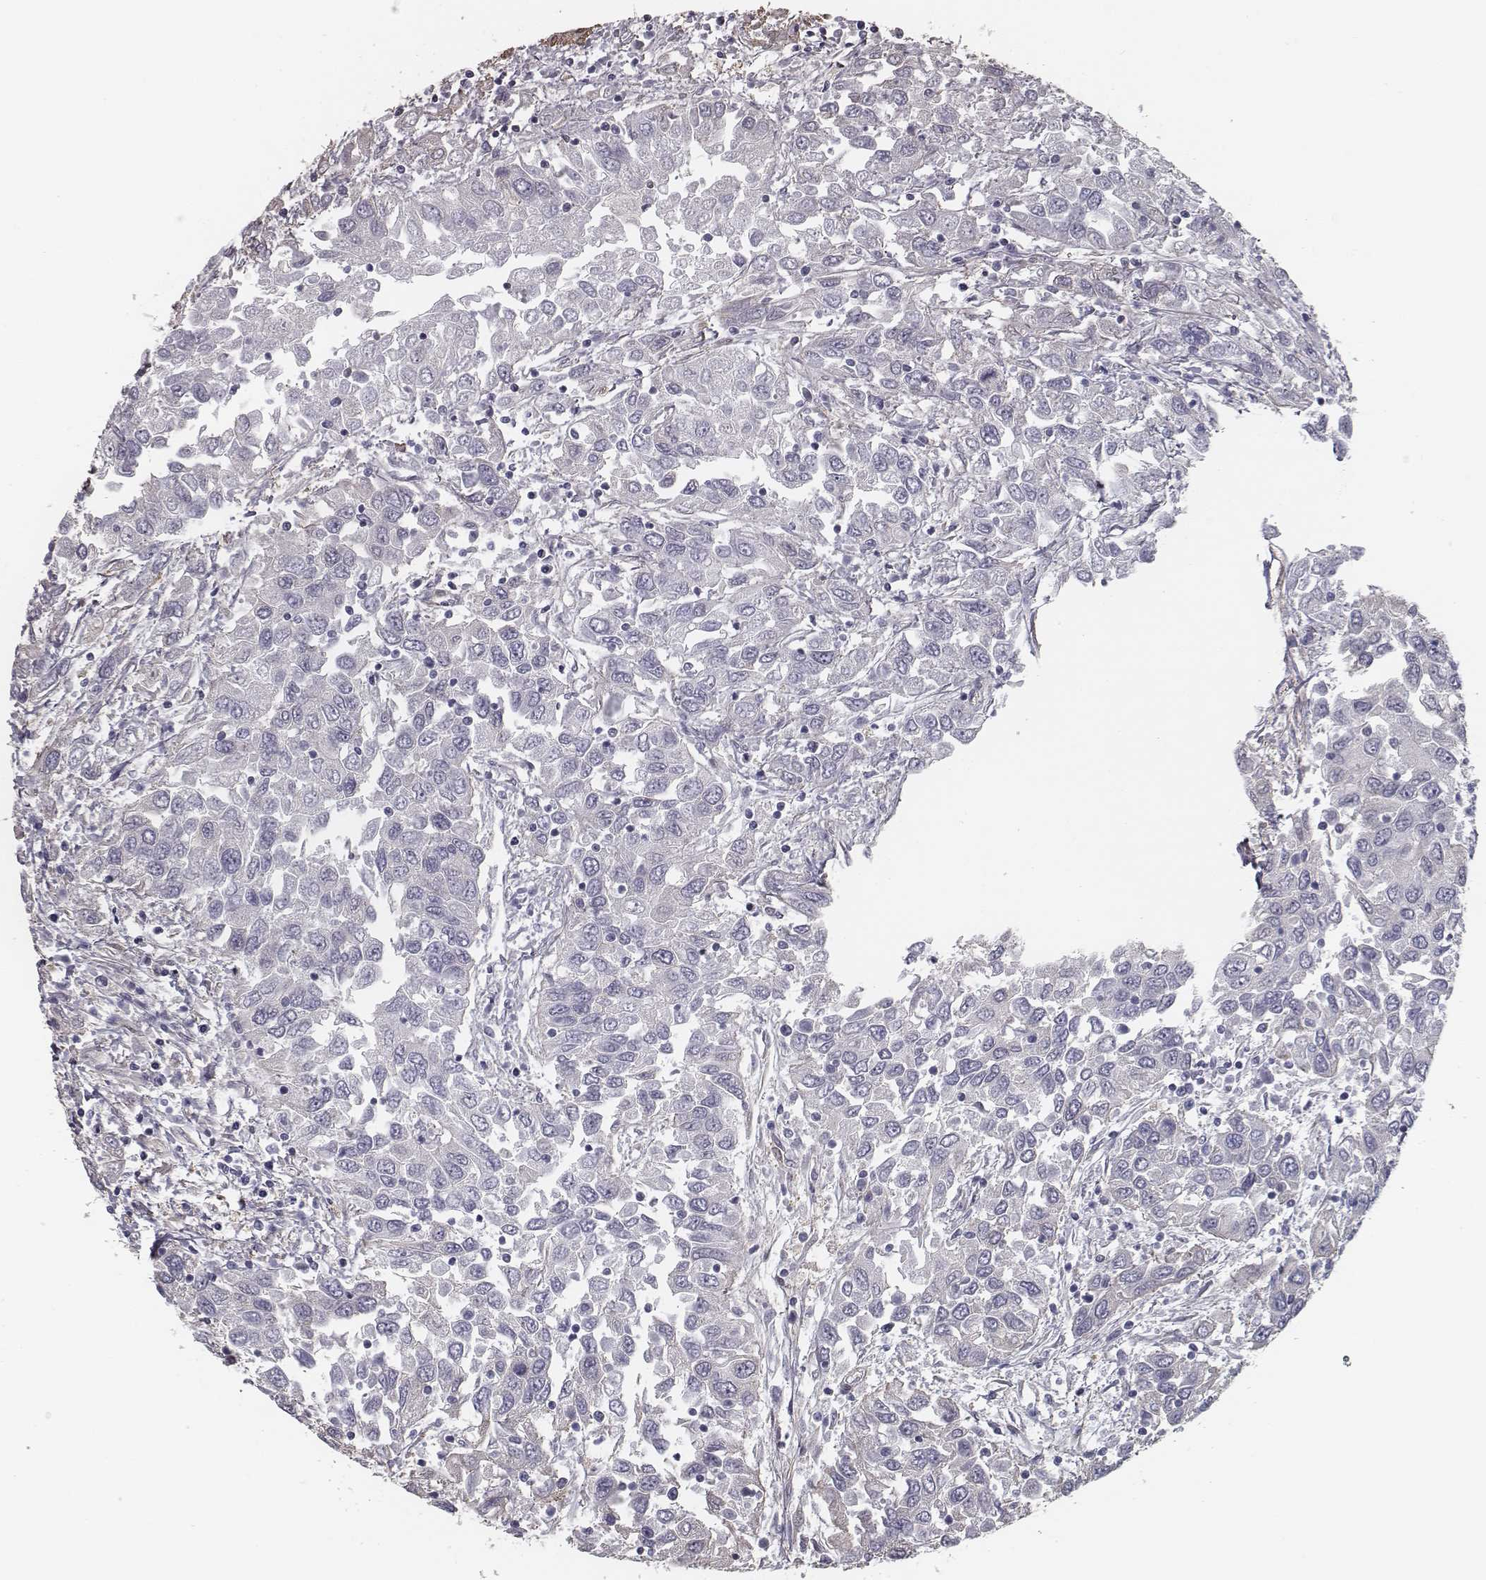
{"staining": {"intensity": "negative", "quantity": "none", "location": "none"}, "tissue": "urothelial cancer", "cell_type": "Tumor cells", "image_type": "cancer", "snomed": [{"axis": "morphology", "description": "Urothelial carcinoma, High grade"}, {"axis": "topography", "description": "Urinary bladder"}], "caption": "High power microscopy histopathology image of an immunohistochemistry (IHC) photomicrograph of urothelial carcinoma (high-grade), revealing no significant expression in tumor cells. Nuclei are stained in blue.", "gene": "ISYNA1", "patient": {"sex": "male", "age": 76}}